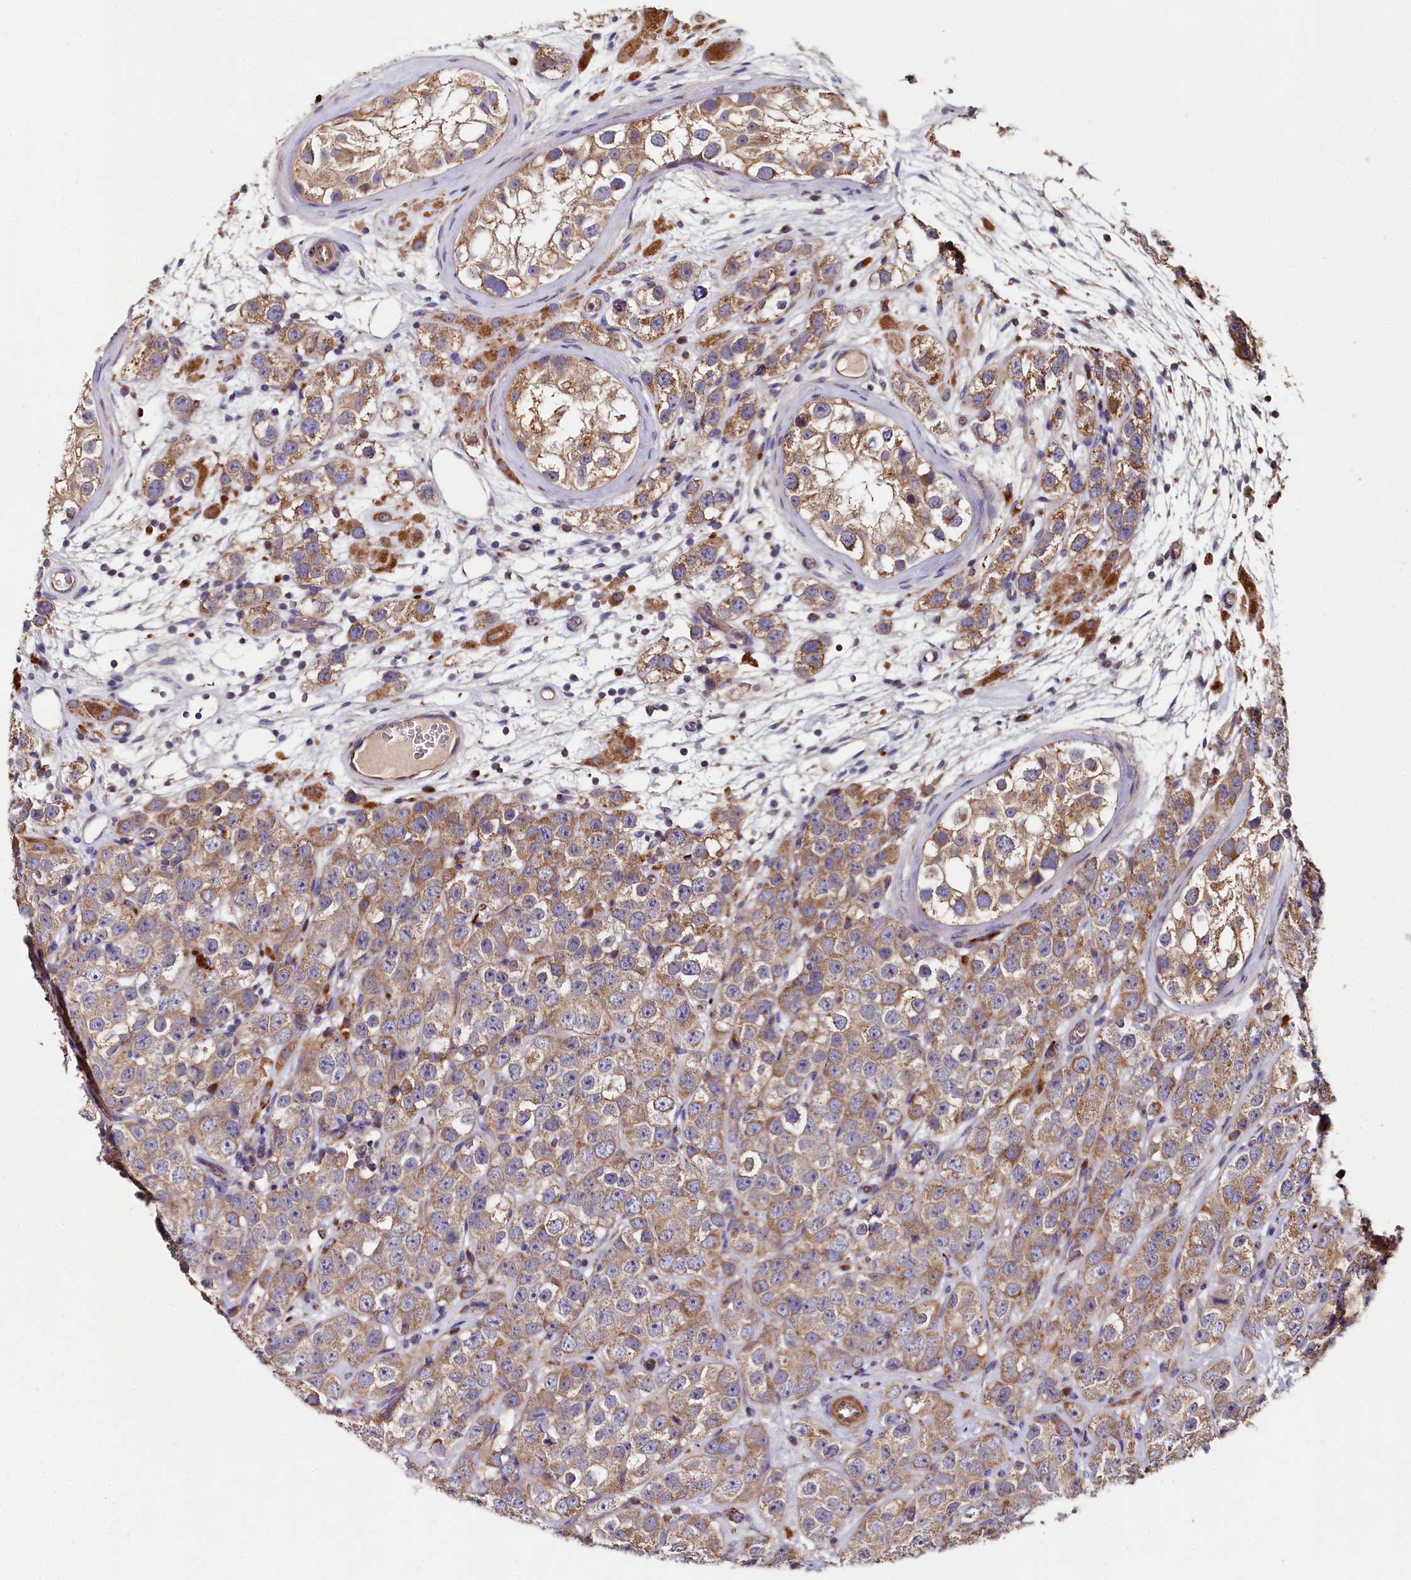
{"staining": {"intensity": "moderate", "quantity": "25%-75%", "location": "cytoplasmic/membranous"}, "tissue": "testis cancer", "cell_type": "Tumor cells", "image_type": "cancer", "snomed": [{"axis": "morphology", "description": "Seminoma, NOS"}, {"axis": "topography", "description": "Testis"}], "caption": "This photomicrograph exhibits immunohistochemistry staining of human testis seminoma, with medium moderate cytoplasmic/membranous positivity in approximately 25%-75% of tumor cells.", "gene": "SPRYD3", "patient": {"sex": "male", "age": 28}}